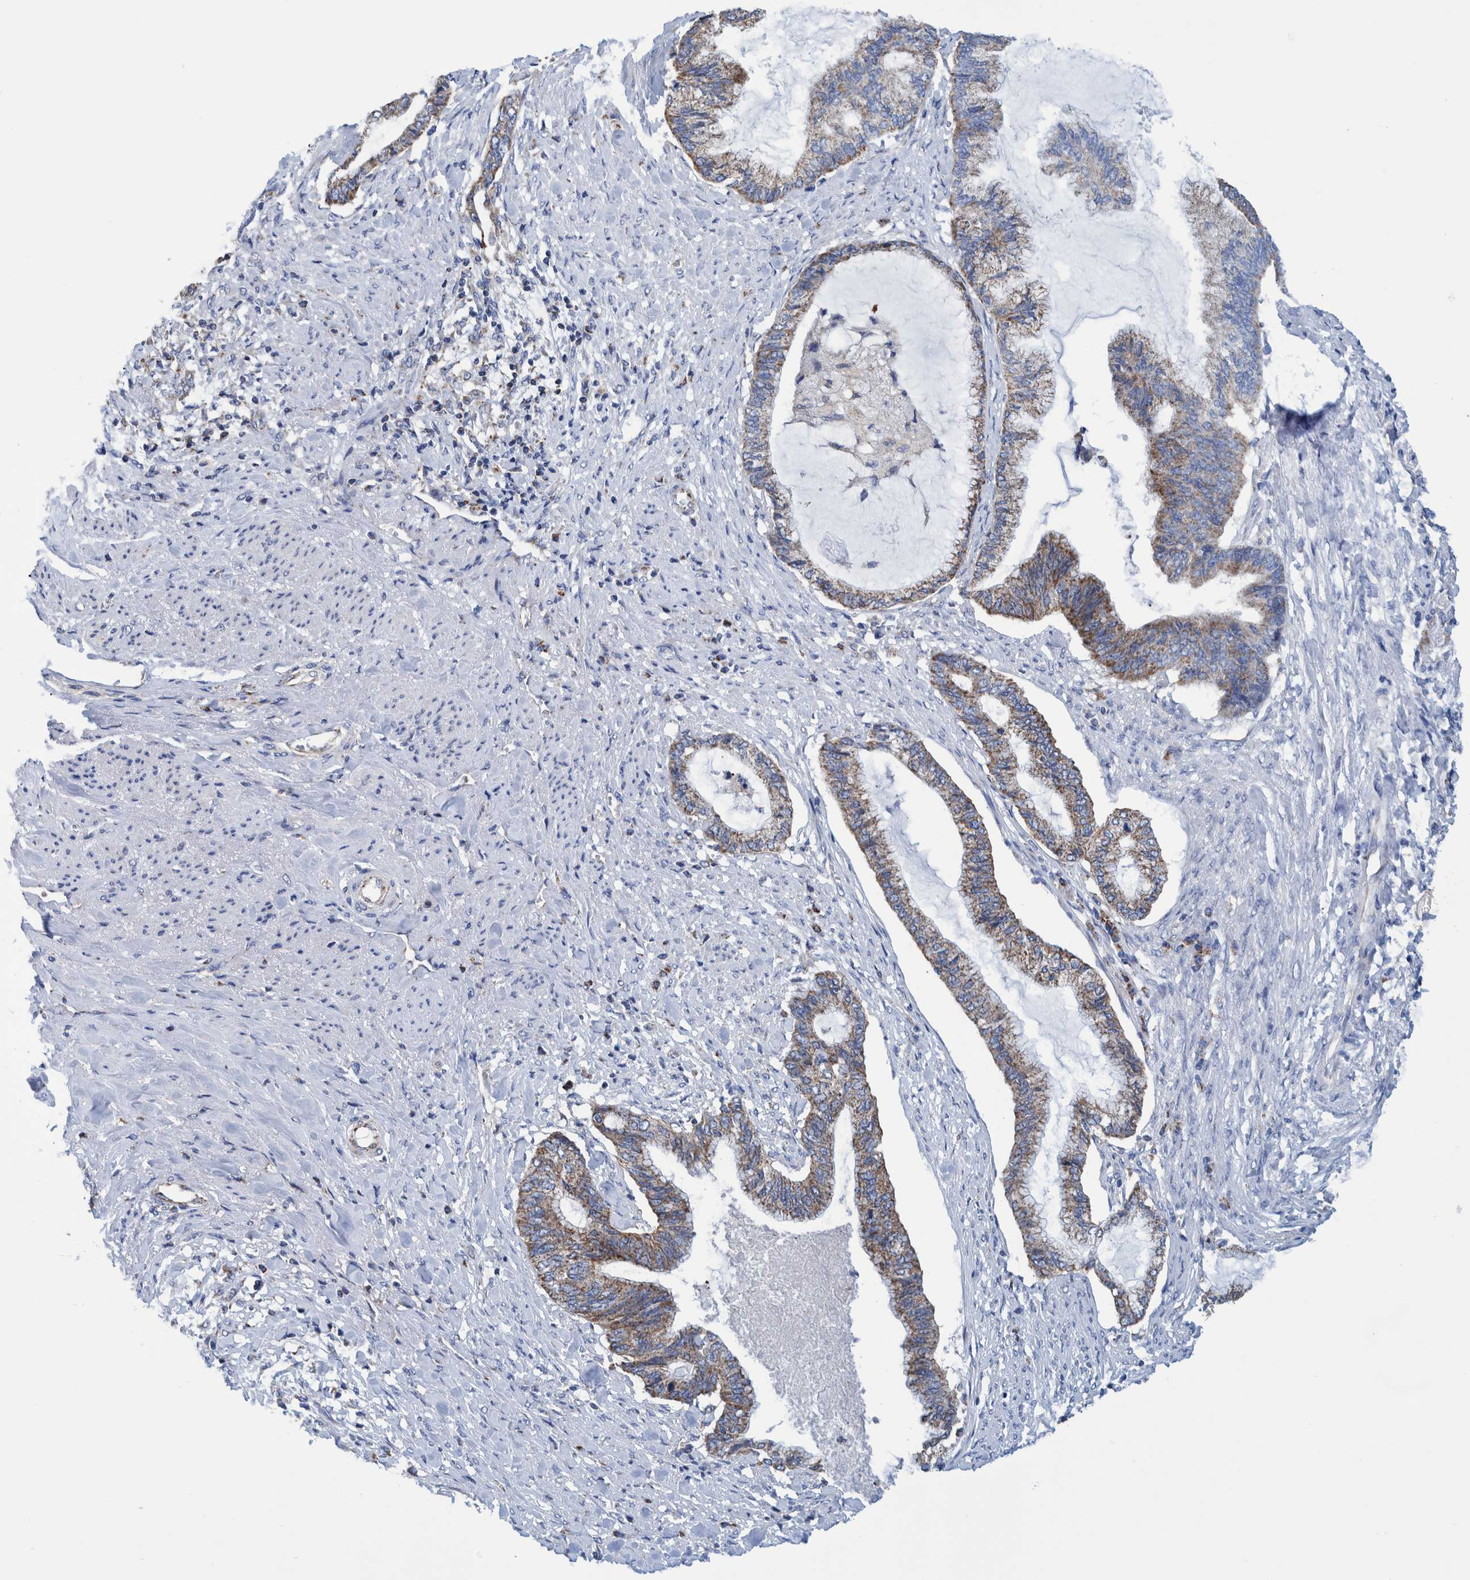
{"staining": {"intensity": "moderate", "quantity": "<25%", "location": "cytoplasmic/membranous"}, "tissue": "endometrial cancer", "cell_type": "Tumor cells", "image_type": "cancer", "snomed": [{"axis": "morphology", "description": "Adenocarcinoma, NOS"}, {"axis": "topography", "description": "Endometrium"}], "caption": "The photomicrograph exhibits a brown stain indicating the presence of a protein in the cytoplasmic/membranous of tumor cells in endometrial cancer (adenocarcinoma). The protein is shown in brown color, while the nuclei are stained blue.", "gene": "BZW2", "patient": {"sex": "female", "age": 86}}